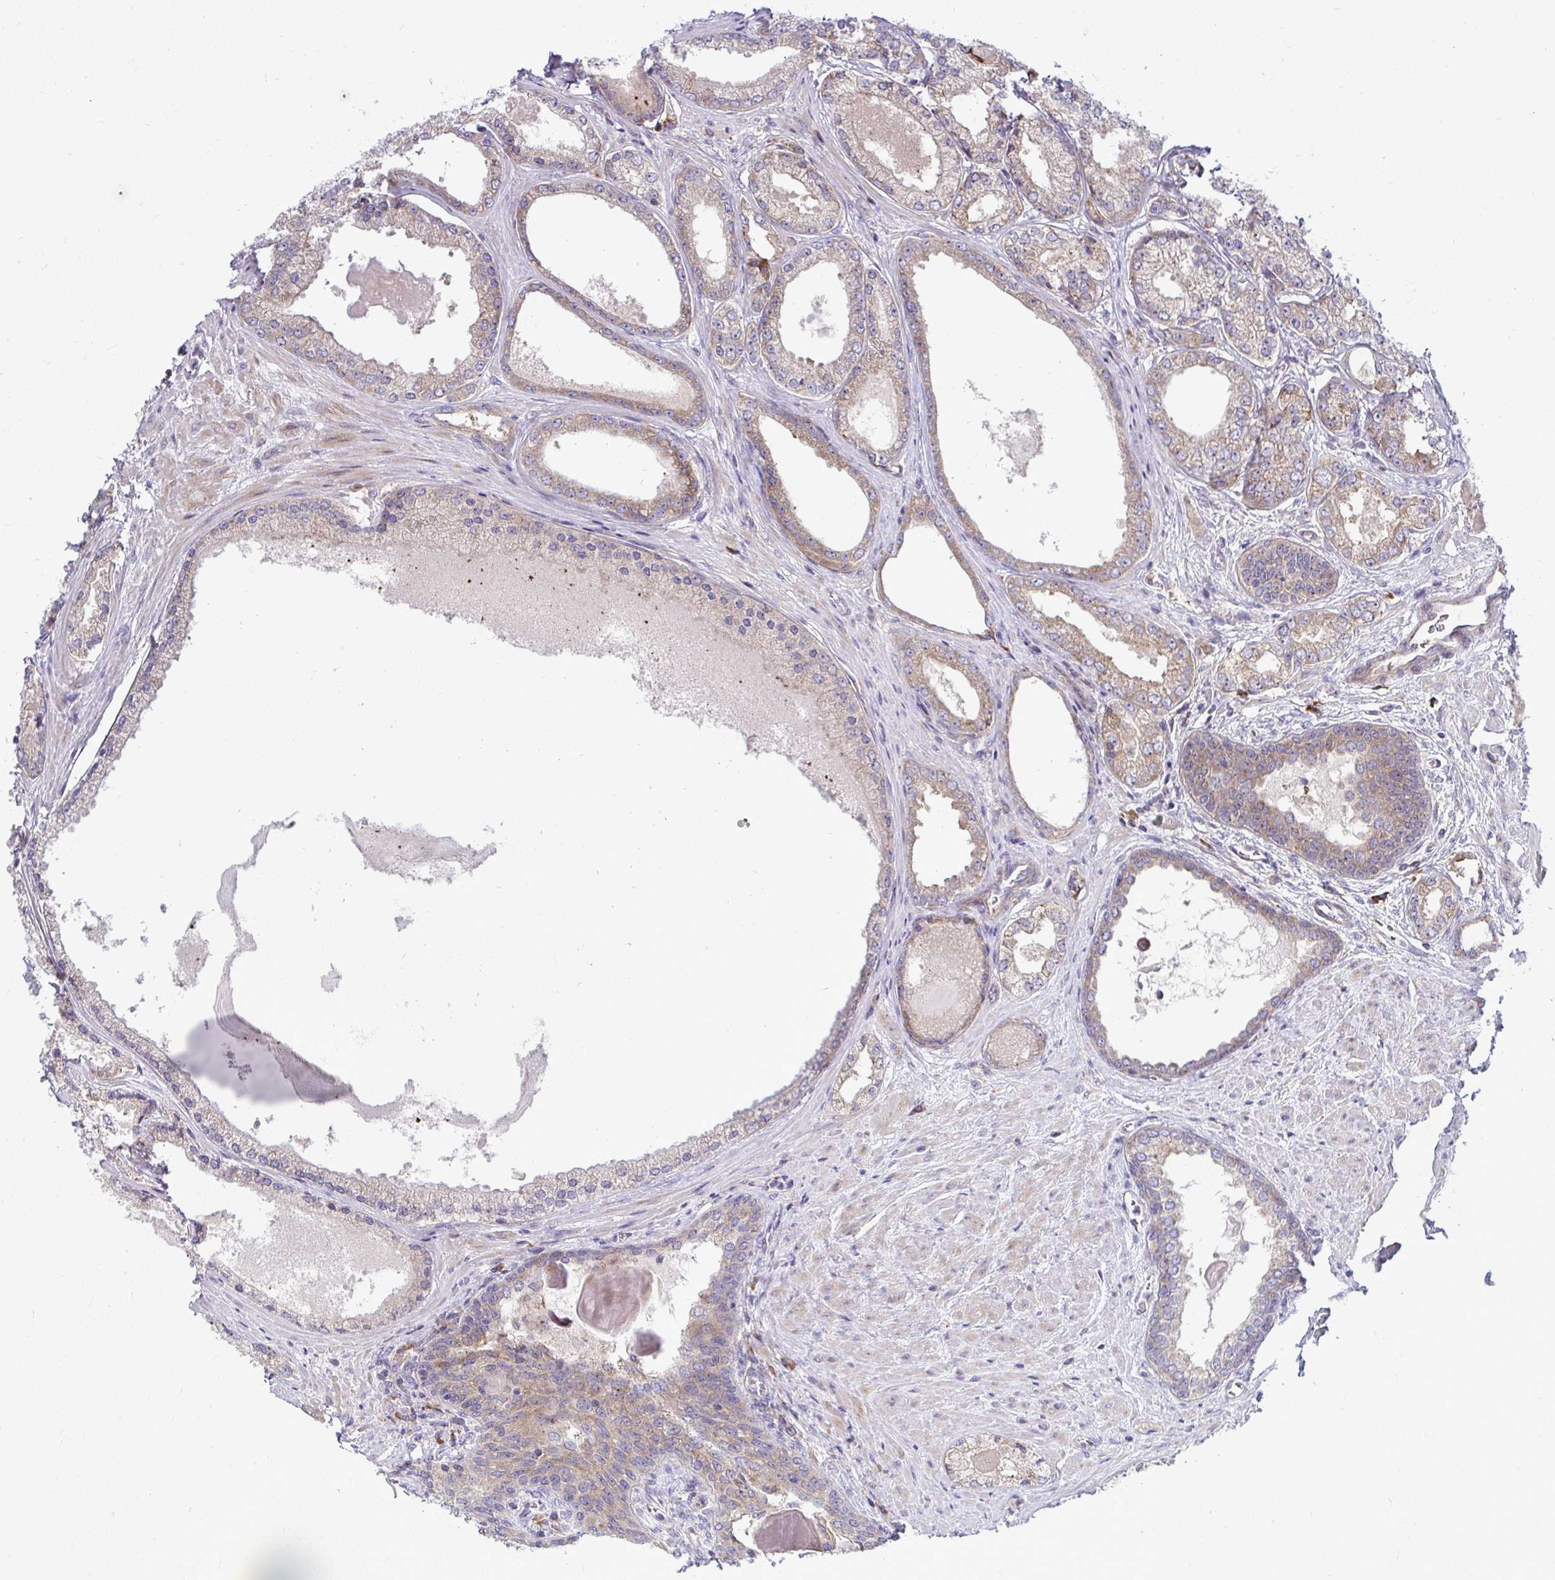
{"staining": {"intensity": "moderate", "quantity": "25%-75%", "location": "cytoplasmic/membranous"}, "tissue": "prostate cancer", "cell_type": "Tumor cells", "image_type": "cancer", "snomed": [{"axis": "morphology", "description": "Adenocarcinoma, NOS"}, {"axis": "morphology", "description": "Adenocarcinoma, Low grade"}, {"axis": "topography", "description": "Prostate"}], "caption": "The image exhibits immunohistochemical staining of prostate adenocarcinoma. There is moderate cytoplasmic/membranous staining is present in approximately 25%-75% of tumor cells.", "gene": "GFPT2", "patient": {"sex": "male", "age": 68}}